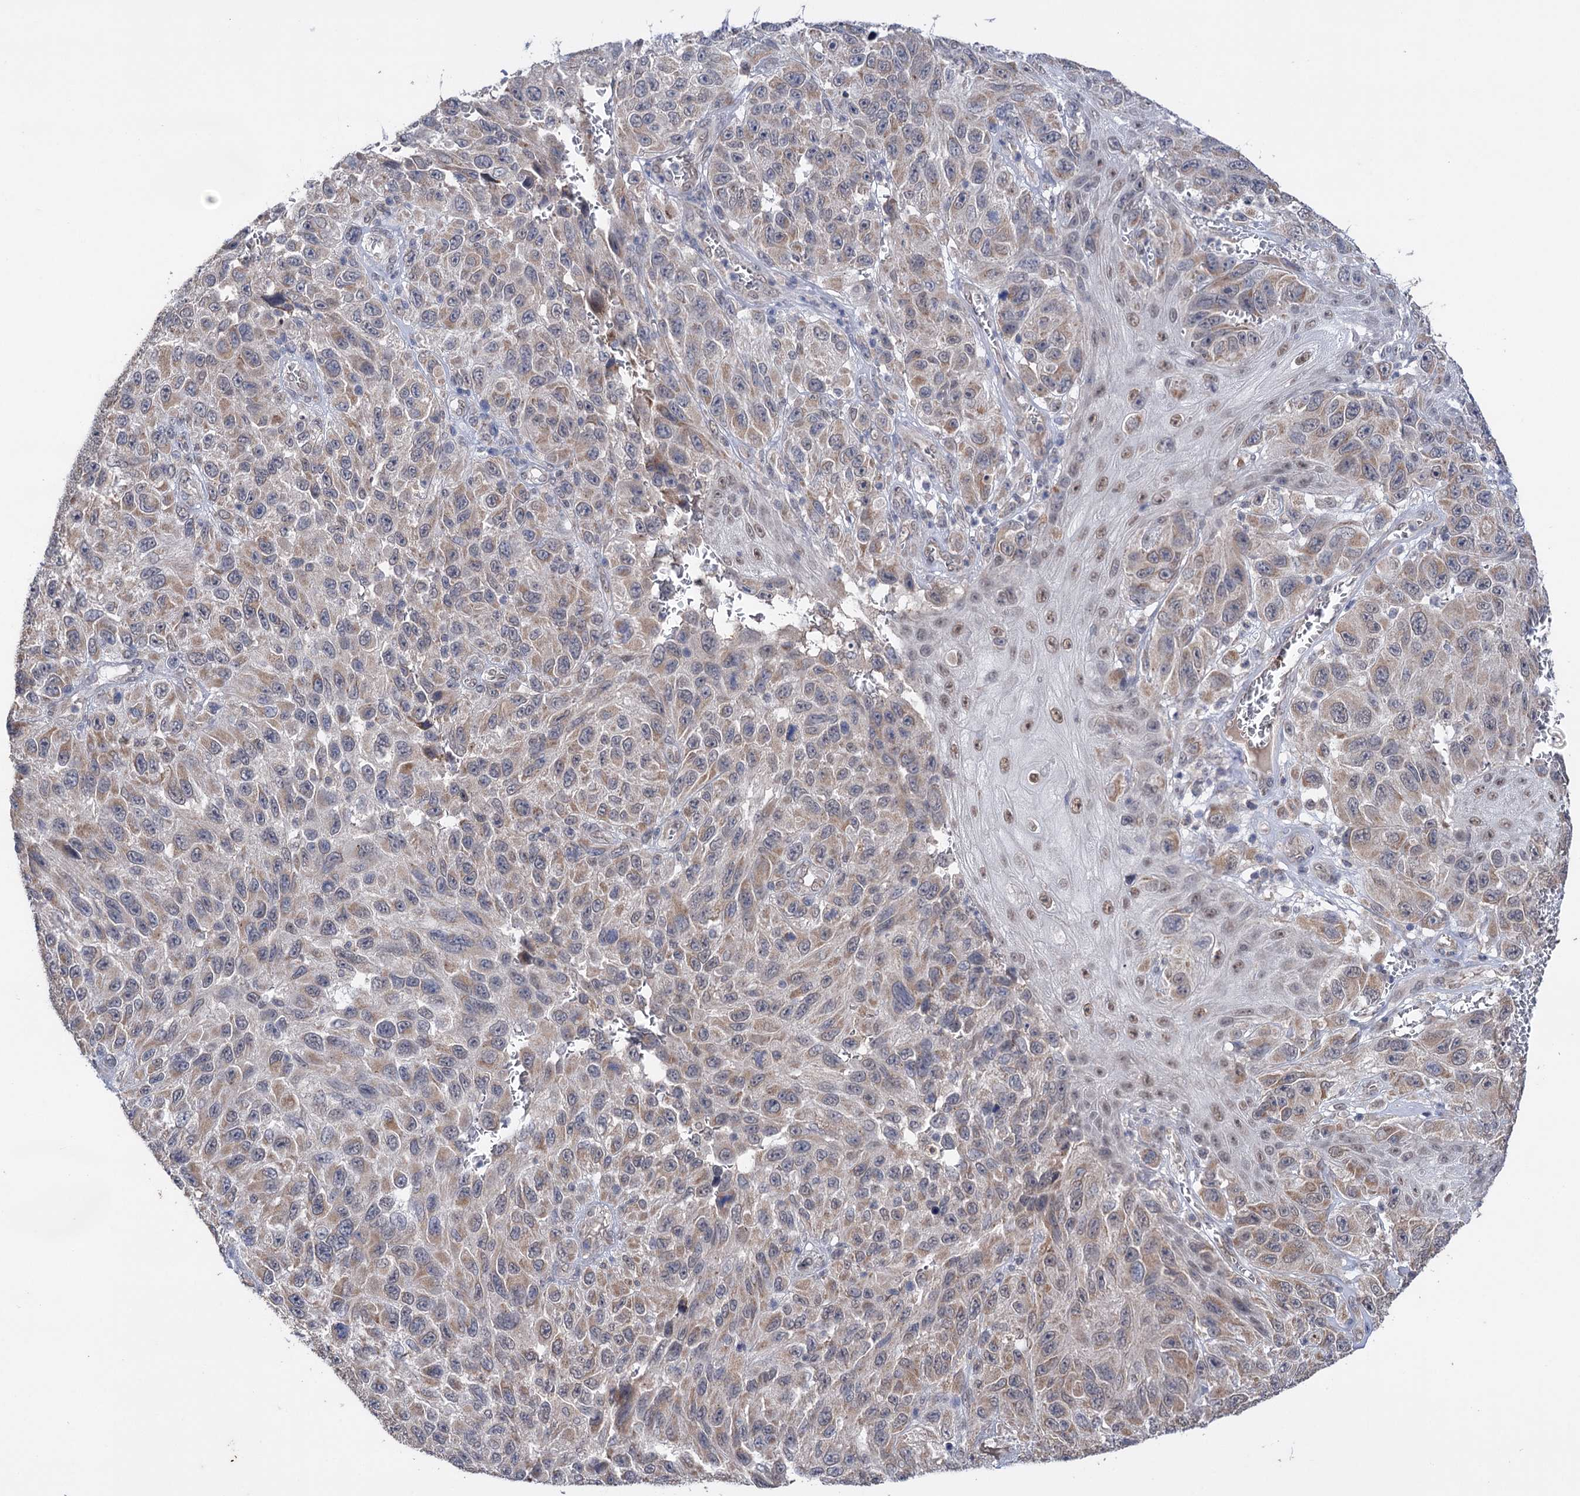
{"staining": {"intensity": "moderate", "quantity": "25%-75%", "location": "cytoplasmic/membranous"}, "tissue": "melanoma", "cell_type": "Tumor cells", "image_type": "cancer", "snomed": [{"axis": "morphology", "description": "Normal tissue, NOS"}, {"axis": "morphology", "description": "Malignant melanoma, NOS"}, {"axis": "topography", "description": "Skin"}], "caption": "Brown immunohistochemical staining in human malignant melanoma demonstrates moderate cytoplasmic/membranous expression in about 25%-75% of tumor cells.", "gene": "CLPB", "patient": {"sex": "female", "age": 96}}